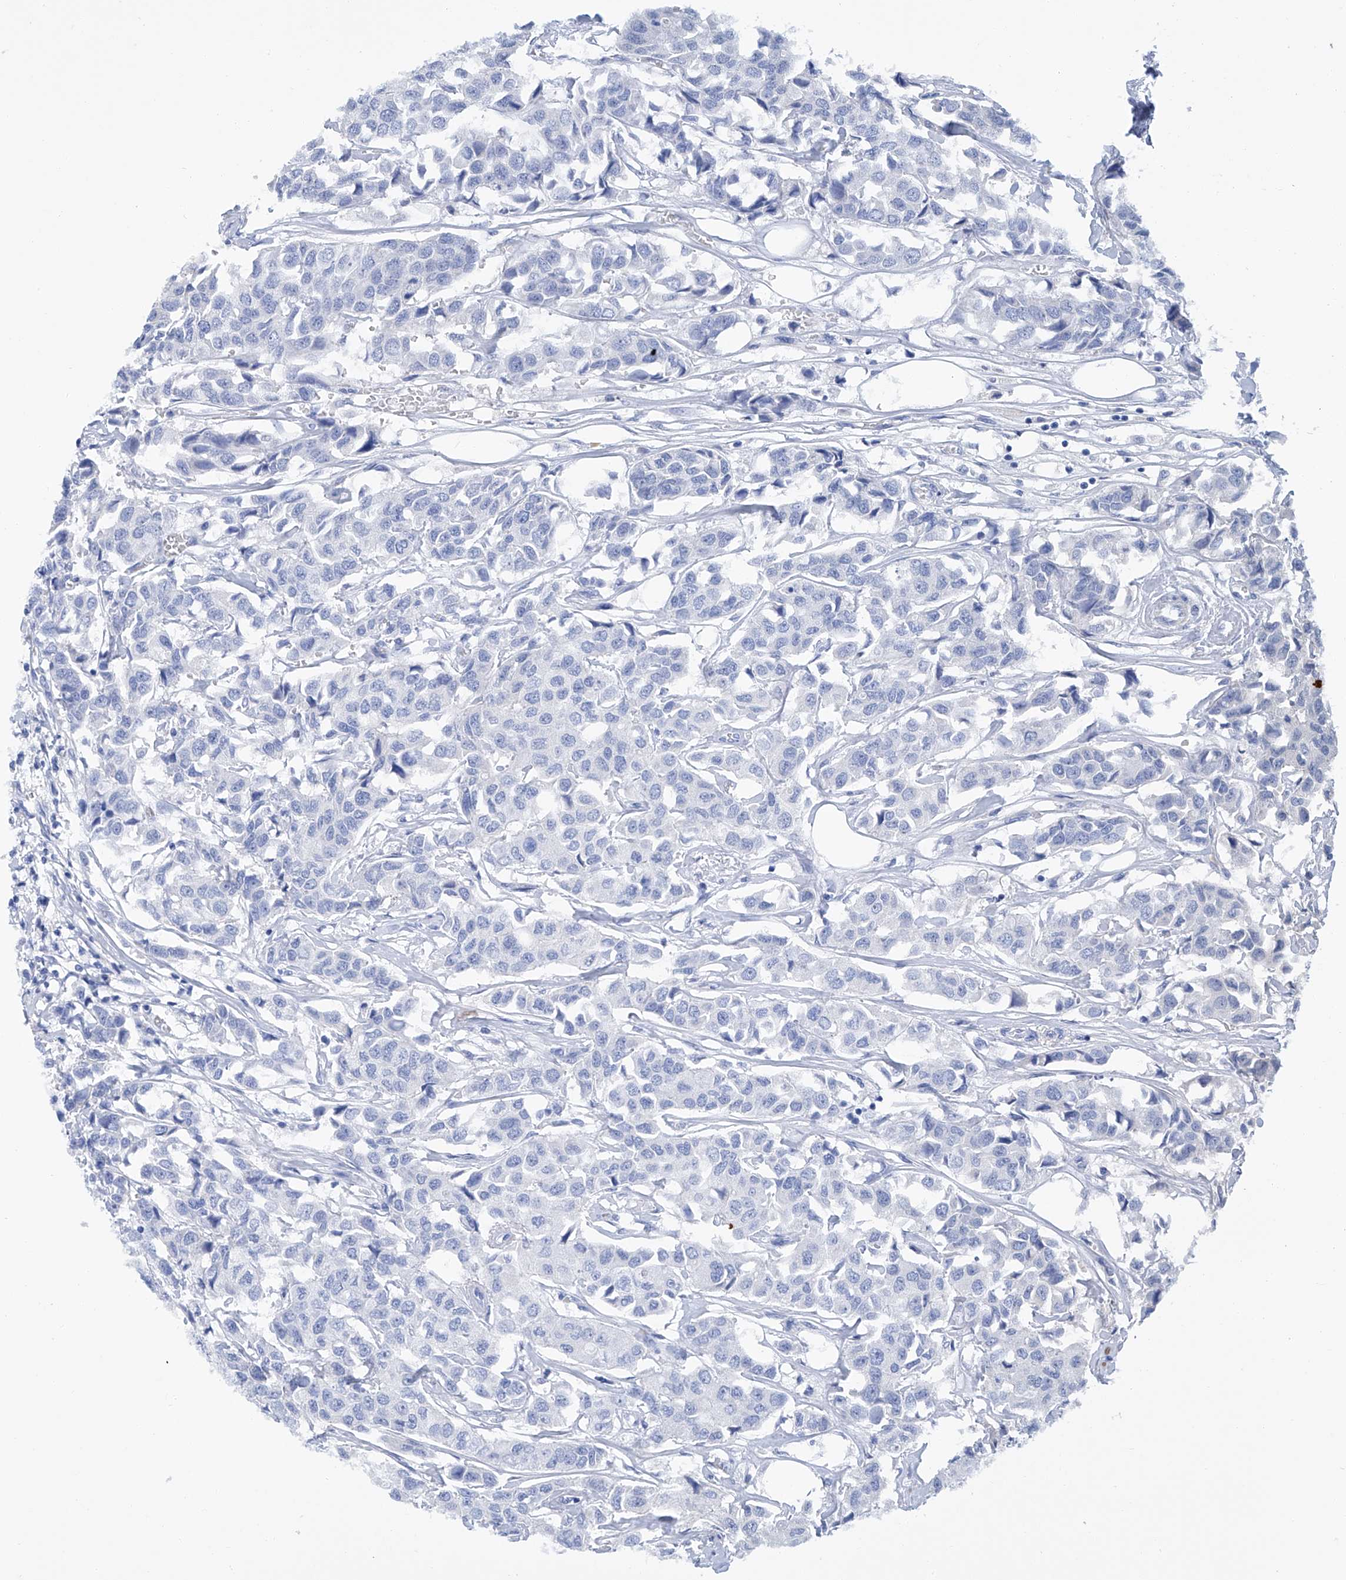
{"staining": {"intensity": "negative", "quantity": "none", "location": "none"}, "tissue": "breast cancer", "cell_type": "Tumor cells", "image_type": "cancer", "snomed": [{"axis": "morphology", "description": "Duct carcinoma"}, {"axis": "topography", "description": "Breast"}], "caption": "This is an immunohistochemistry photomicrograph of infiltrating ductal carcinoma (breast). There is no positivity in tumor cells.", "gene": "GPT", "patient": {"sex": "female", "age": 80}}